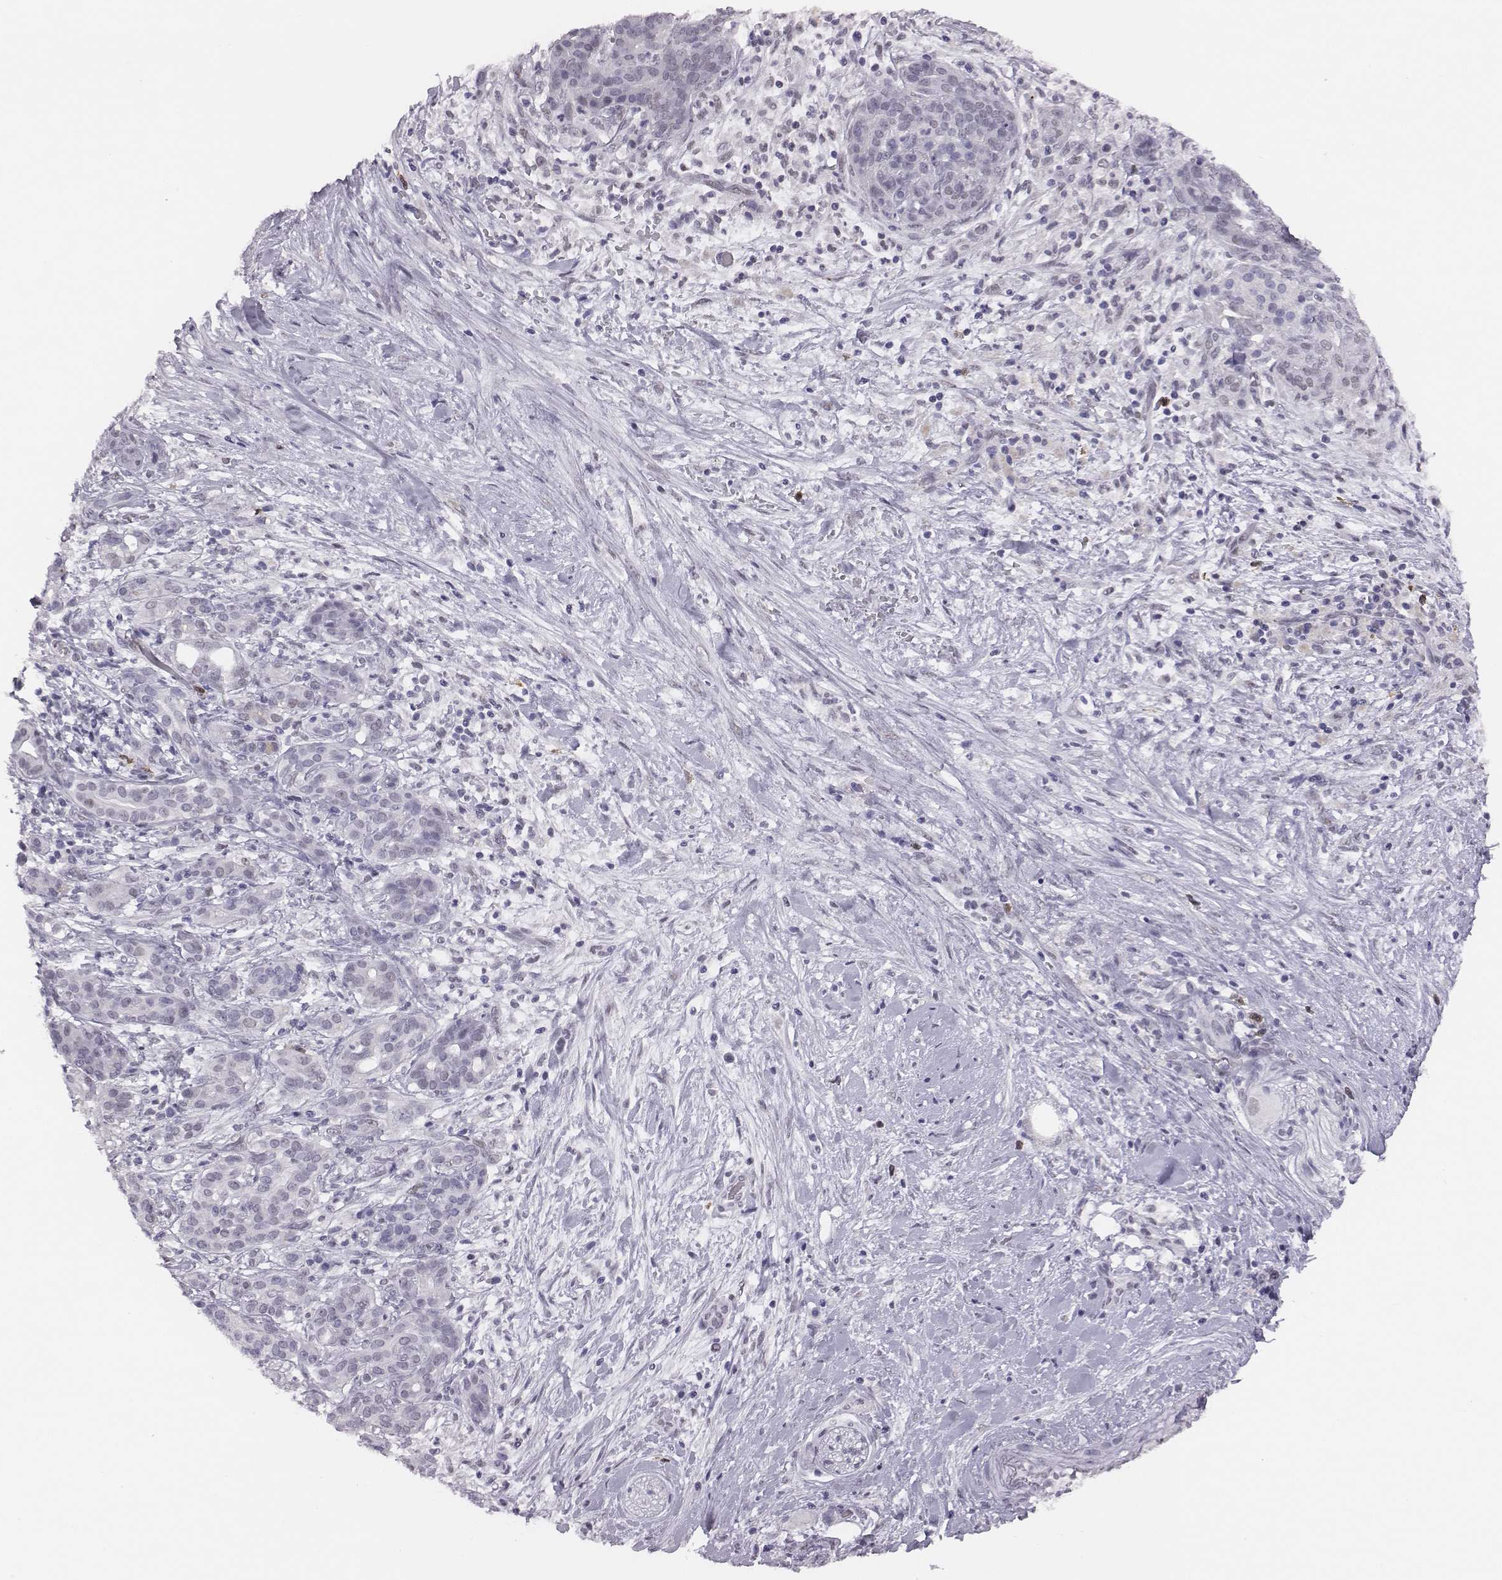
{"staining": {"intensity": "negative", "quantity": "none", "location": "none"}, "tissue": "pancreatic cancer", "cell_type": "Tumor cells", "image_type": "cancer", "snomed": [{"axis": "morphology", "description": "Adenocarcinoma, NOS"}, {"axis": "topography", "description": "Pancreas"}], "caption": "There is no significant staining in tumor cells of pancreatic adenocarcinoma.", "gene": "ACOD1", "patient": {"sex": "male", "age": 44}}